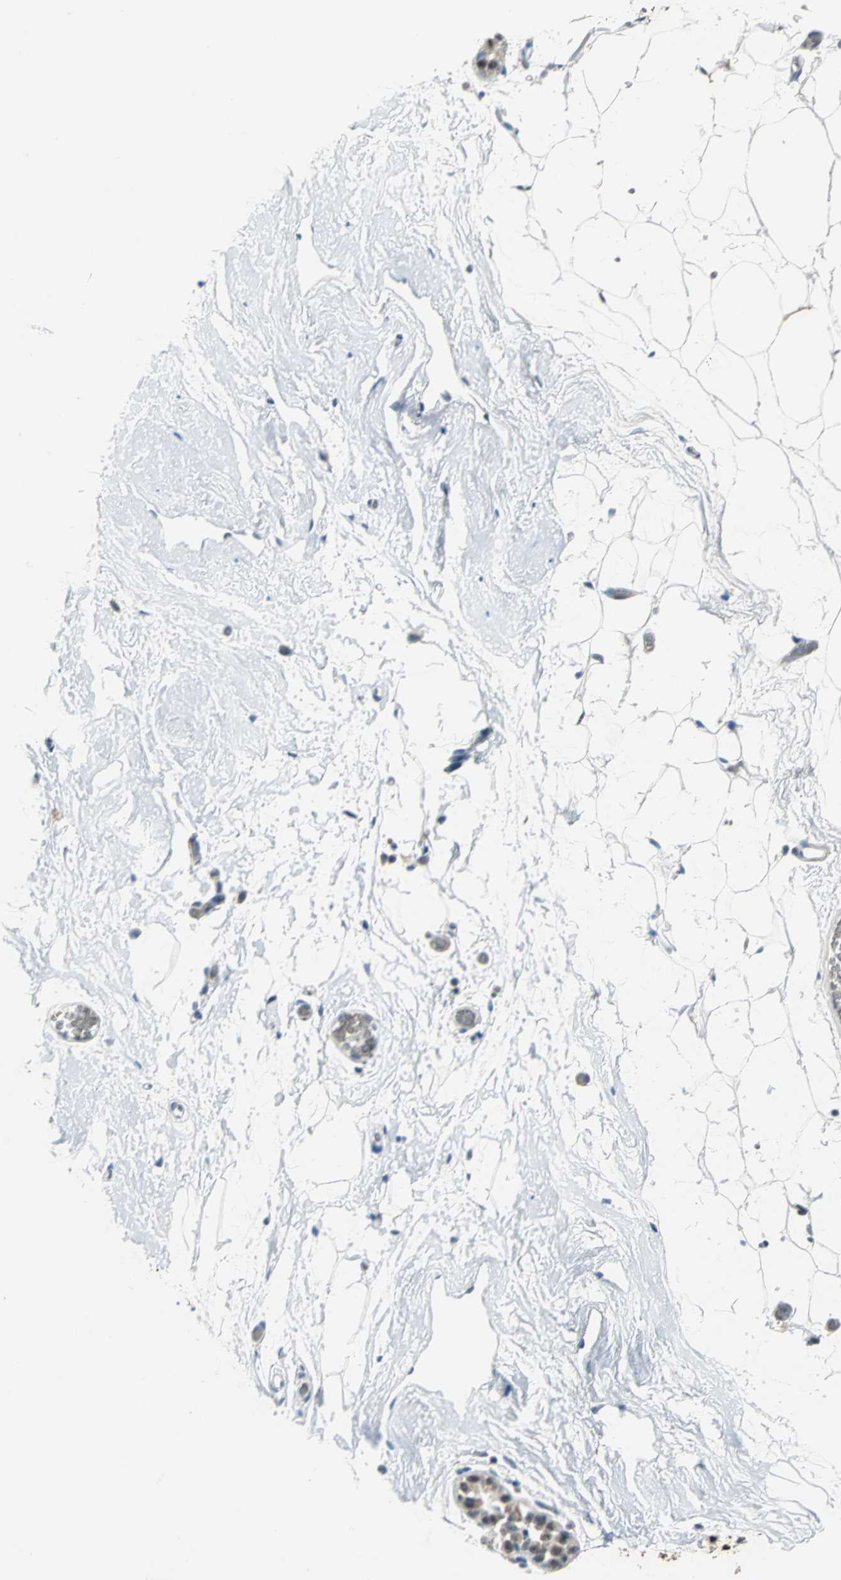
{"staining": {"intensity": "negative", "quantity": "none", "location": "none"}, "tissue": "breast", "cell_type": "Adipocytes", "image_type": "normal", "snomed": [{"axis": "morphology", "description": "Normal tissue, NOS"}, {"axis": "topography", "description": "Breast"}], "caption": "There is no significant staining in adipocytes of breast. The staining was performed using DAB to visualize the protein expression in brown, while the nuclei were stained in blue with hematoxylin (Magnification: 20x).", "gene": "GLI3", "patient": {"sex": "female", "age": 75}}